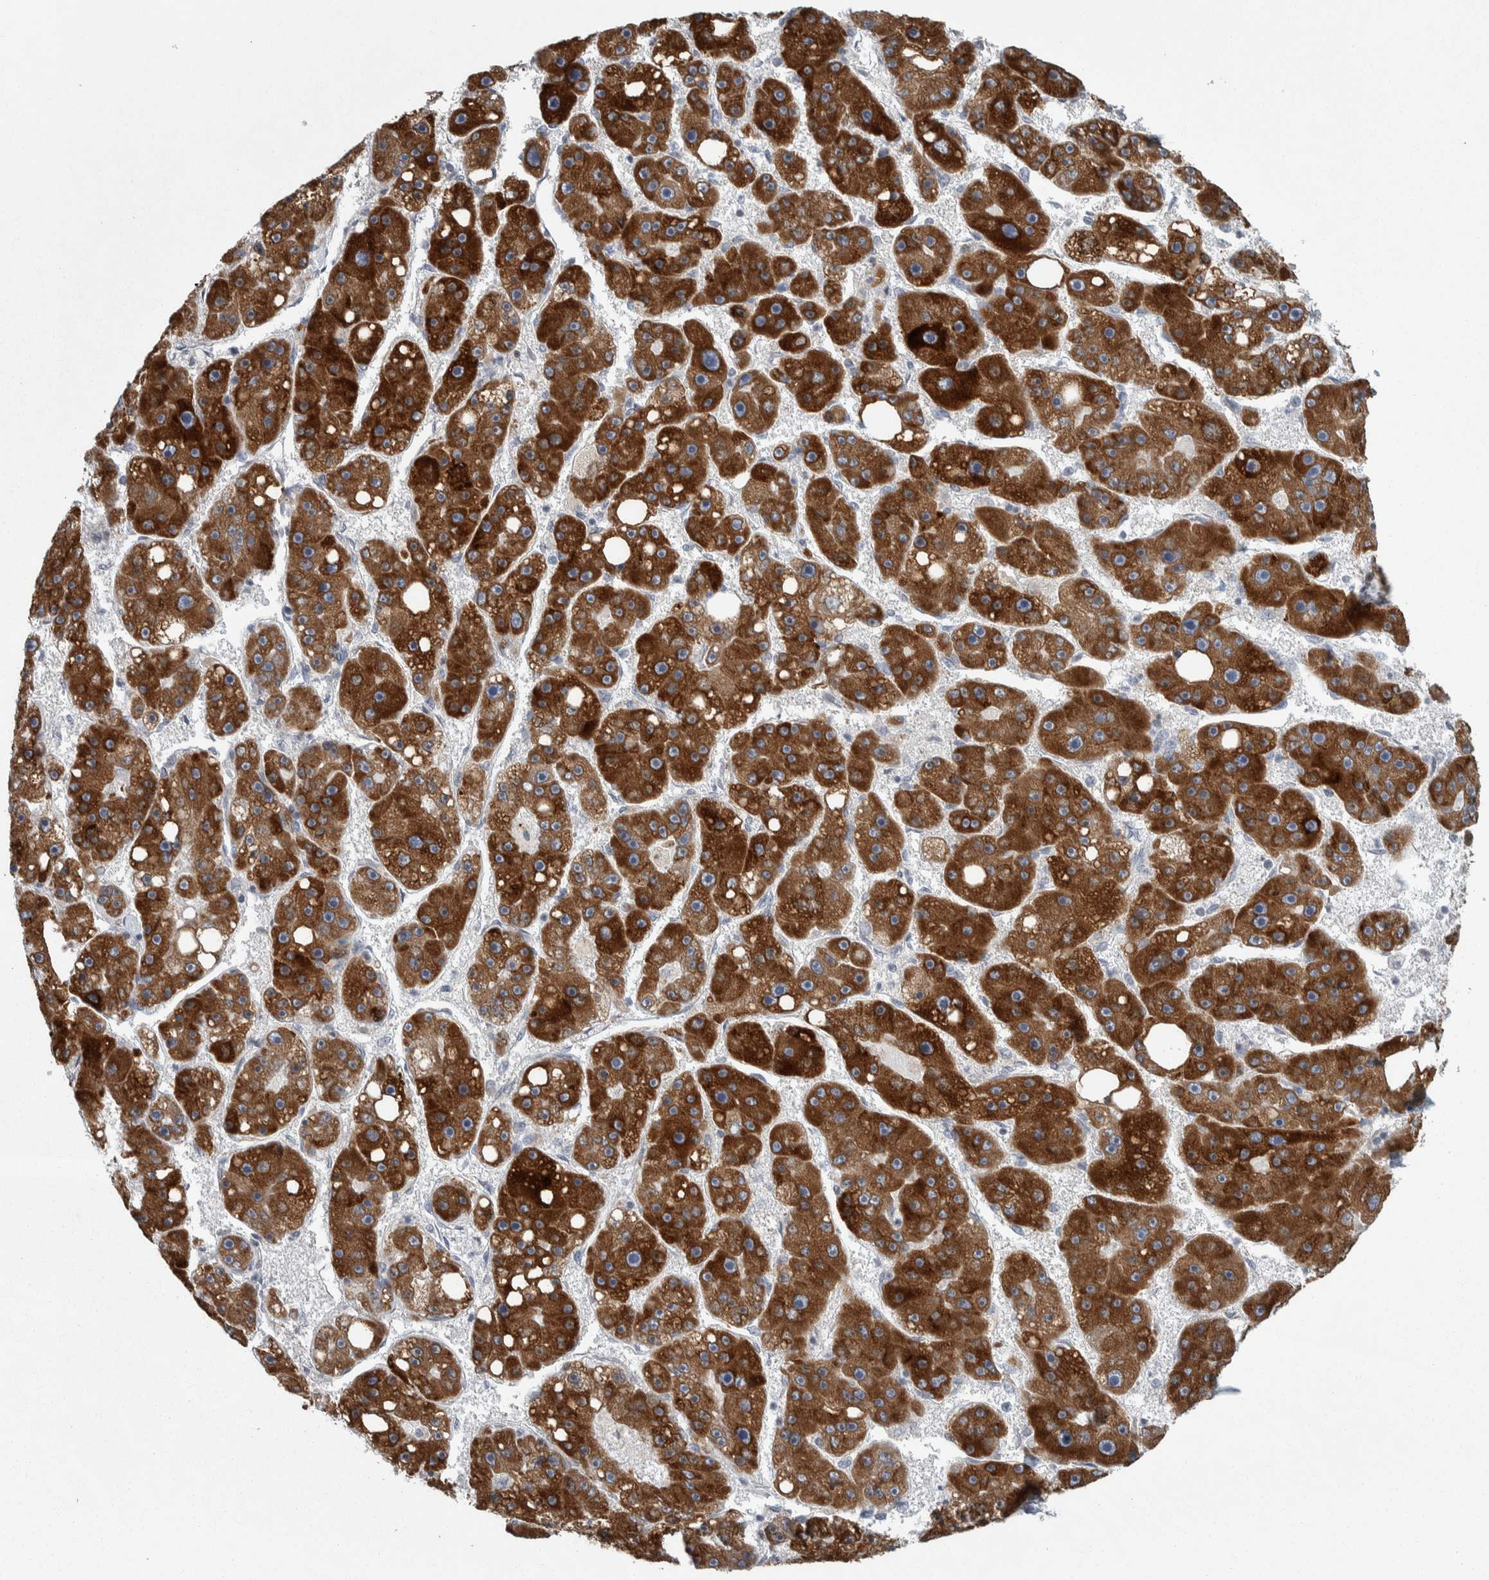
{"staining": {"intensity": "strong", "quantity": ">75%", "location": "cytoplasmic/membranous"}, "tissue": "liver cancer", "cell_type": "Tumor cells", "image_type": "cancer", "snomed": [{"axis": "morphology", "description": "Carcinoma, Hepatocellular, NOS"}, {"axis": "topography", "description": "Liver"}], "caption": "The immunohistochemical stain labels strong cytoplasmic/membranous expression in tumor cells of liver cancer (hepatocellular carcinoma) tissue. Nuclei are stained in blue.", "gene": "SIGMAR1", "patient": {"sex": "female", "age": 61}}